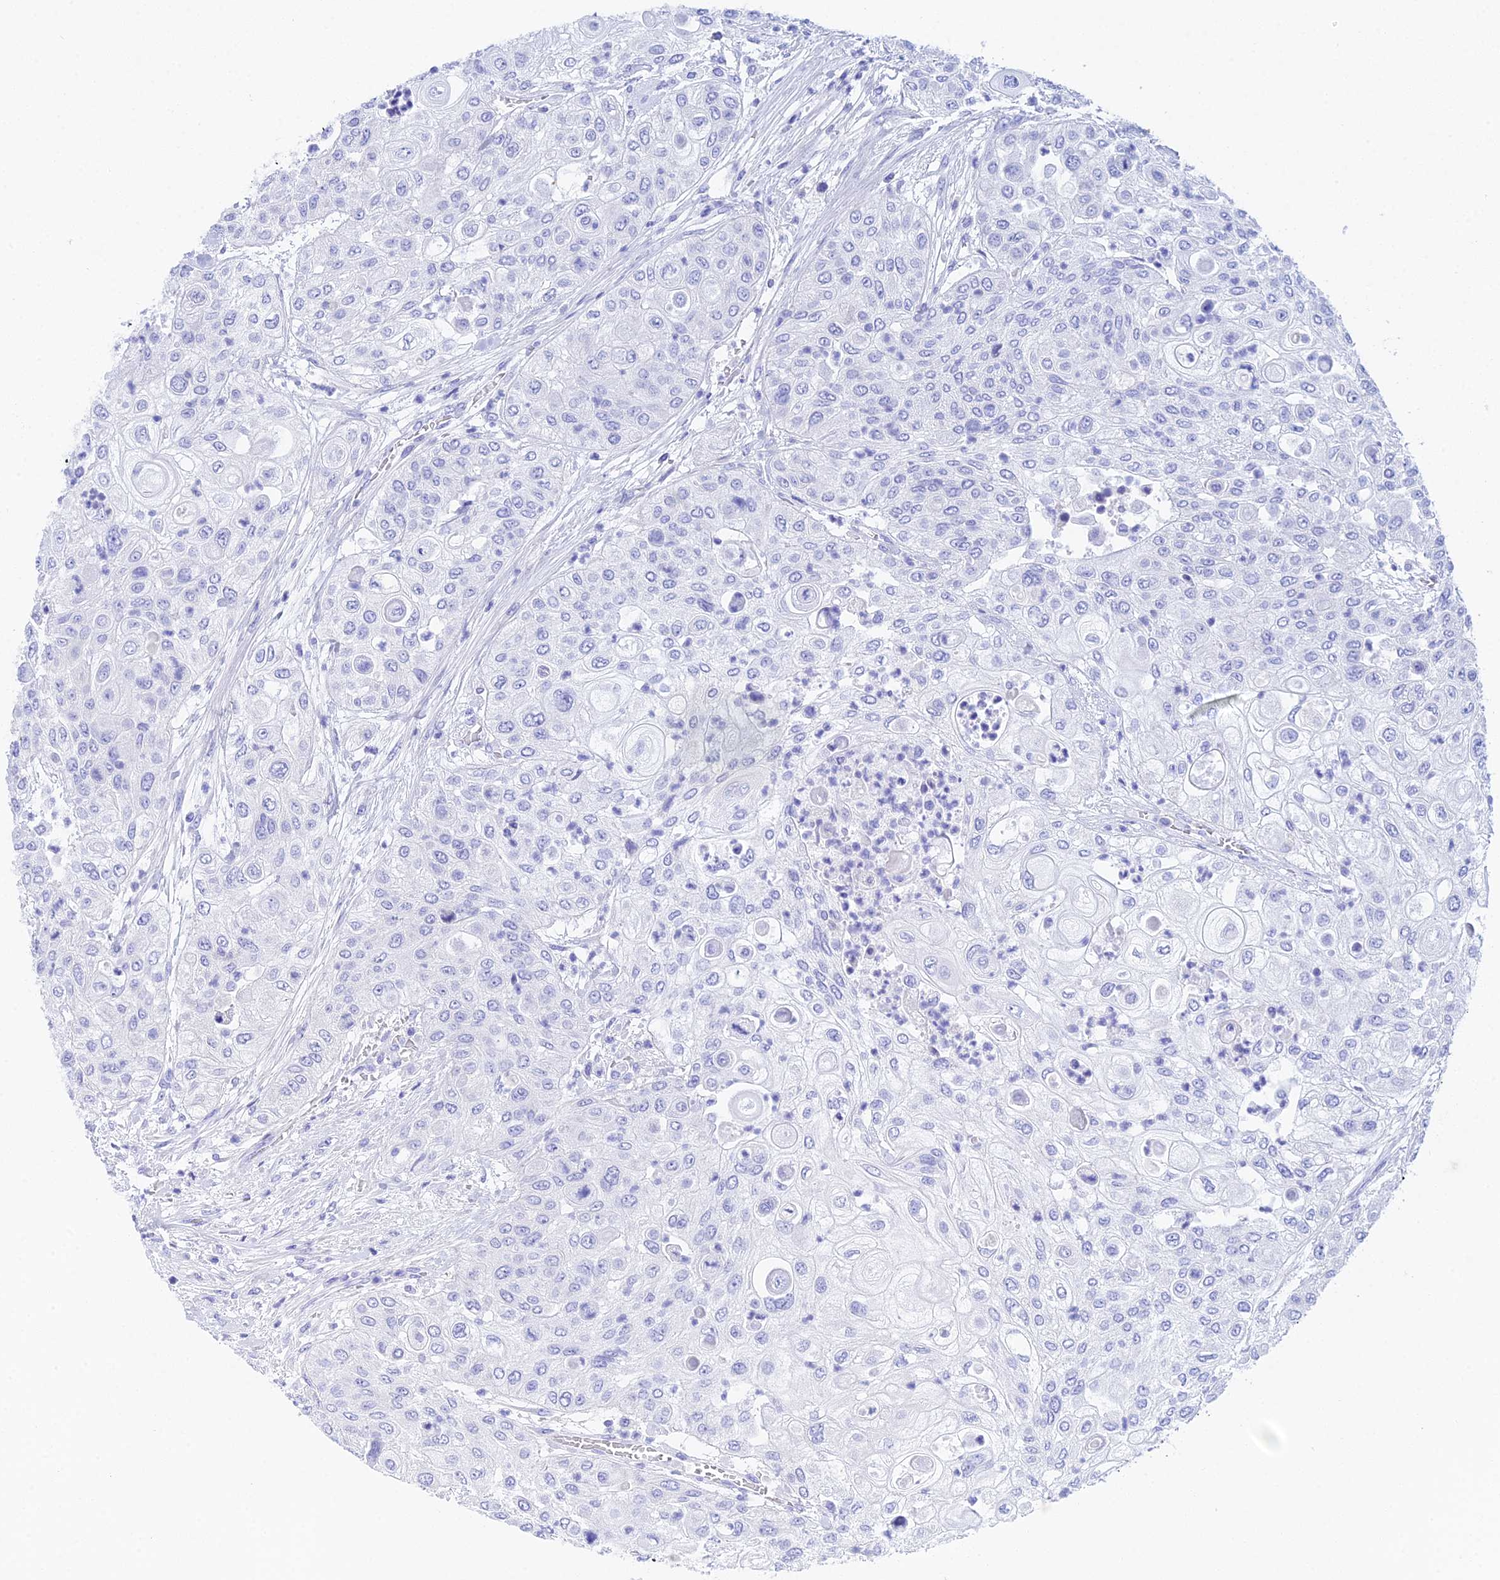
{"staining": {"intensity": "negative", "quantity": "none", "location": "none"}, "tissue": "urothelial cancer", "cell_type": "Tumor cells", "image_type": "cancer", "snomed": [{"axis": "morphology", "description": "Urothelial carcinoma, High grade"}, {"axis": "topography", "description": "Urinary bladder"}], "caption": "The immunohistochemistry (IHC) image has no significant expression in tumor cells of urothelial cancer tissue.", "gene": "REG1A", "patient": {"sex": "female", "age": 79}}